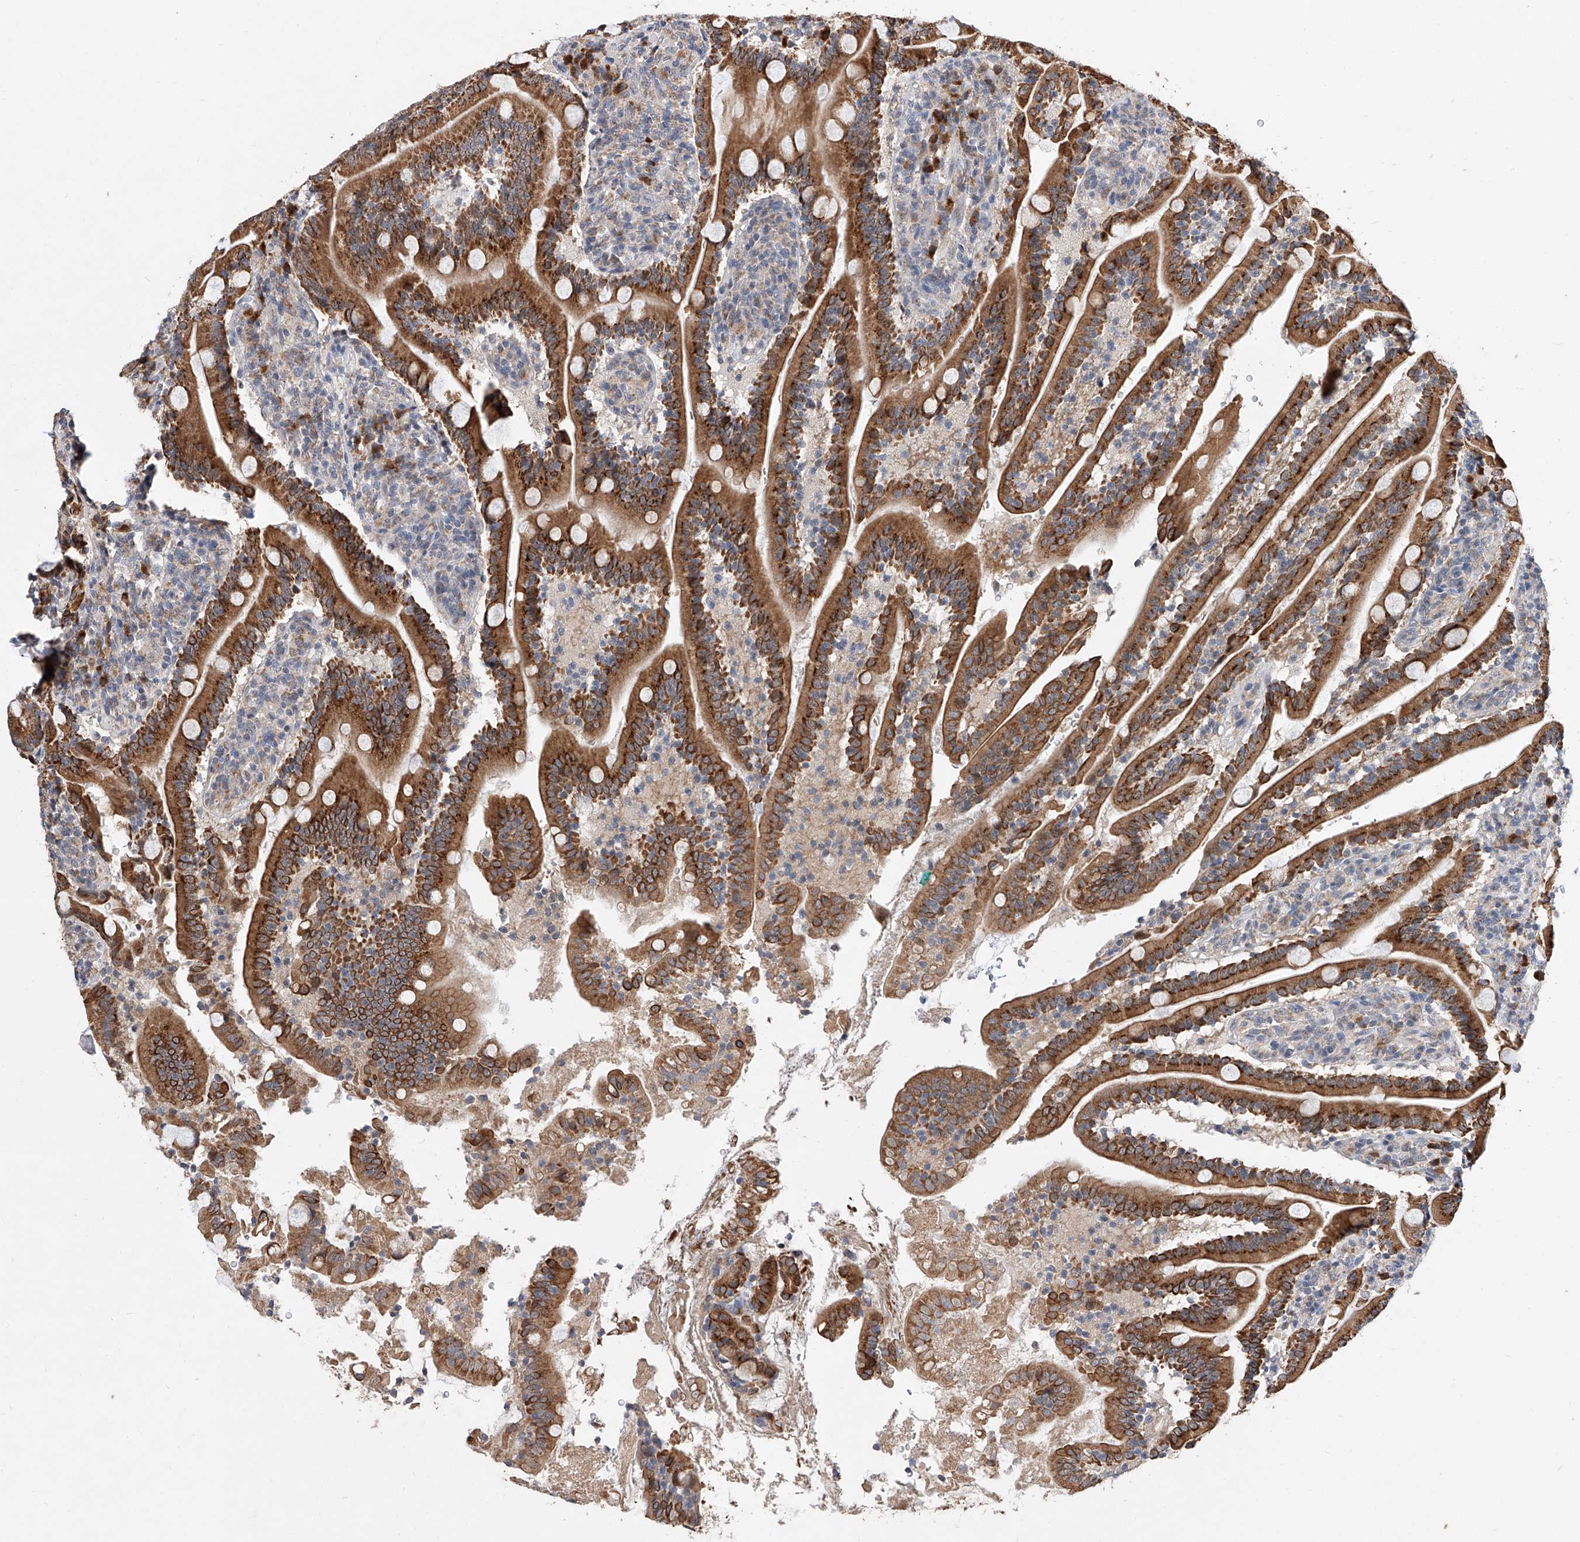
{"staining": {"intensity": "strong", "quantity": ">75%", "location": "cytoplasmic/membranous"}, "tissue": "duodenum", "cell_type": "Glandular cells", "image_type": "normal", "snomed": [{"axis": "morphology", "description": "Normal tissue, NOS"}, {"axis": "topography", "description": "Duodenum"}], "caption": "Brown immunohistochemical staining in benign human duodenum displays strong cytoplasmic/membranous positivity in approximately >75% of glandular cells. Nuclei are stained in blue.", "gene": "MFSD4B", "patient": {"sex": "male", "age": 35}}